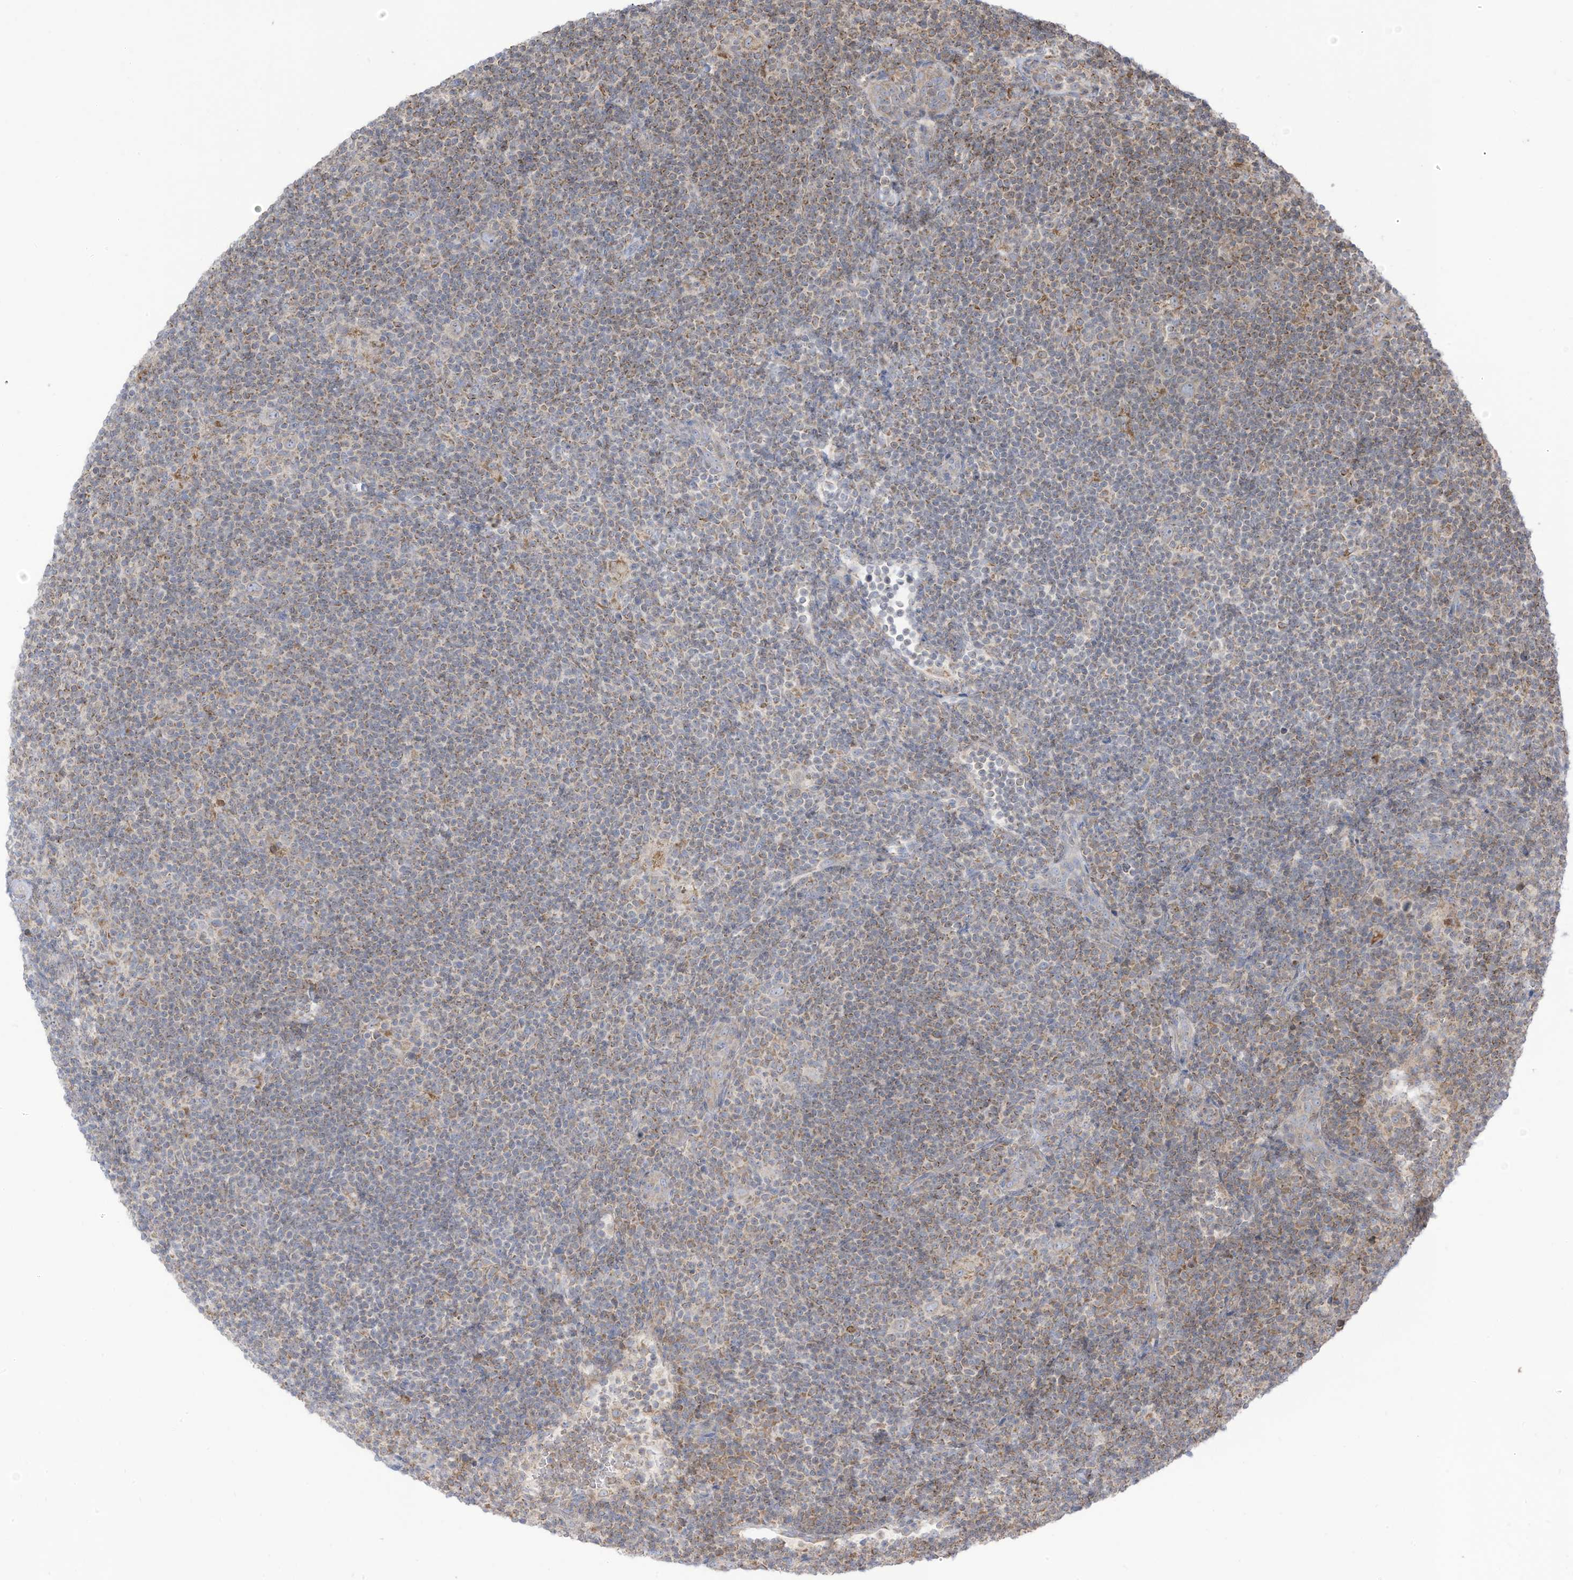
{"staining": {"intensity": "moderate", "quantity": "<25%", "location": "cytoplasmic/membranous"}, "tissue": "lymphoma", "cell_type": "Tumor cells", "image_type": "cancer", "snomed": [{"axis": "morphology", "description": "Hodgkin's disease, NOS"}, {"axis": "topography", "description": "Lymph node"}], "caption": "The immunohistochemical stain labels moderate cytoplasmic/membranous expression in tumor cells of lymphoma tissue. (DAB (3,3'-diaminobenzidine) IHC with brightfield microscopy, high magnification).", "gene": "CGAS", "patient": {"sex": "female", "age": 57}}